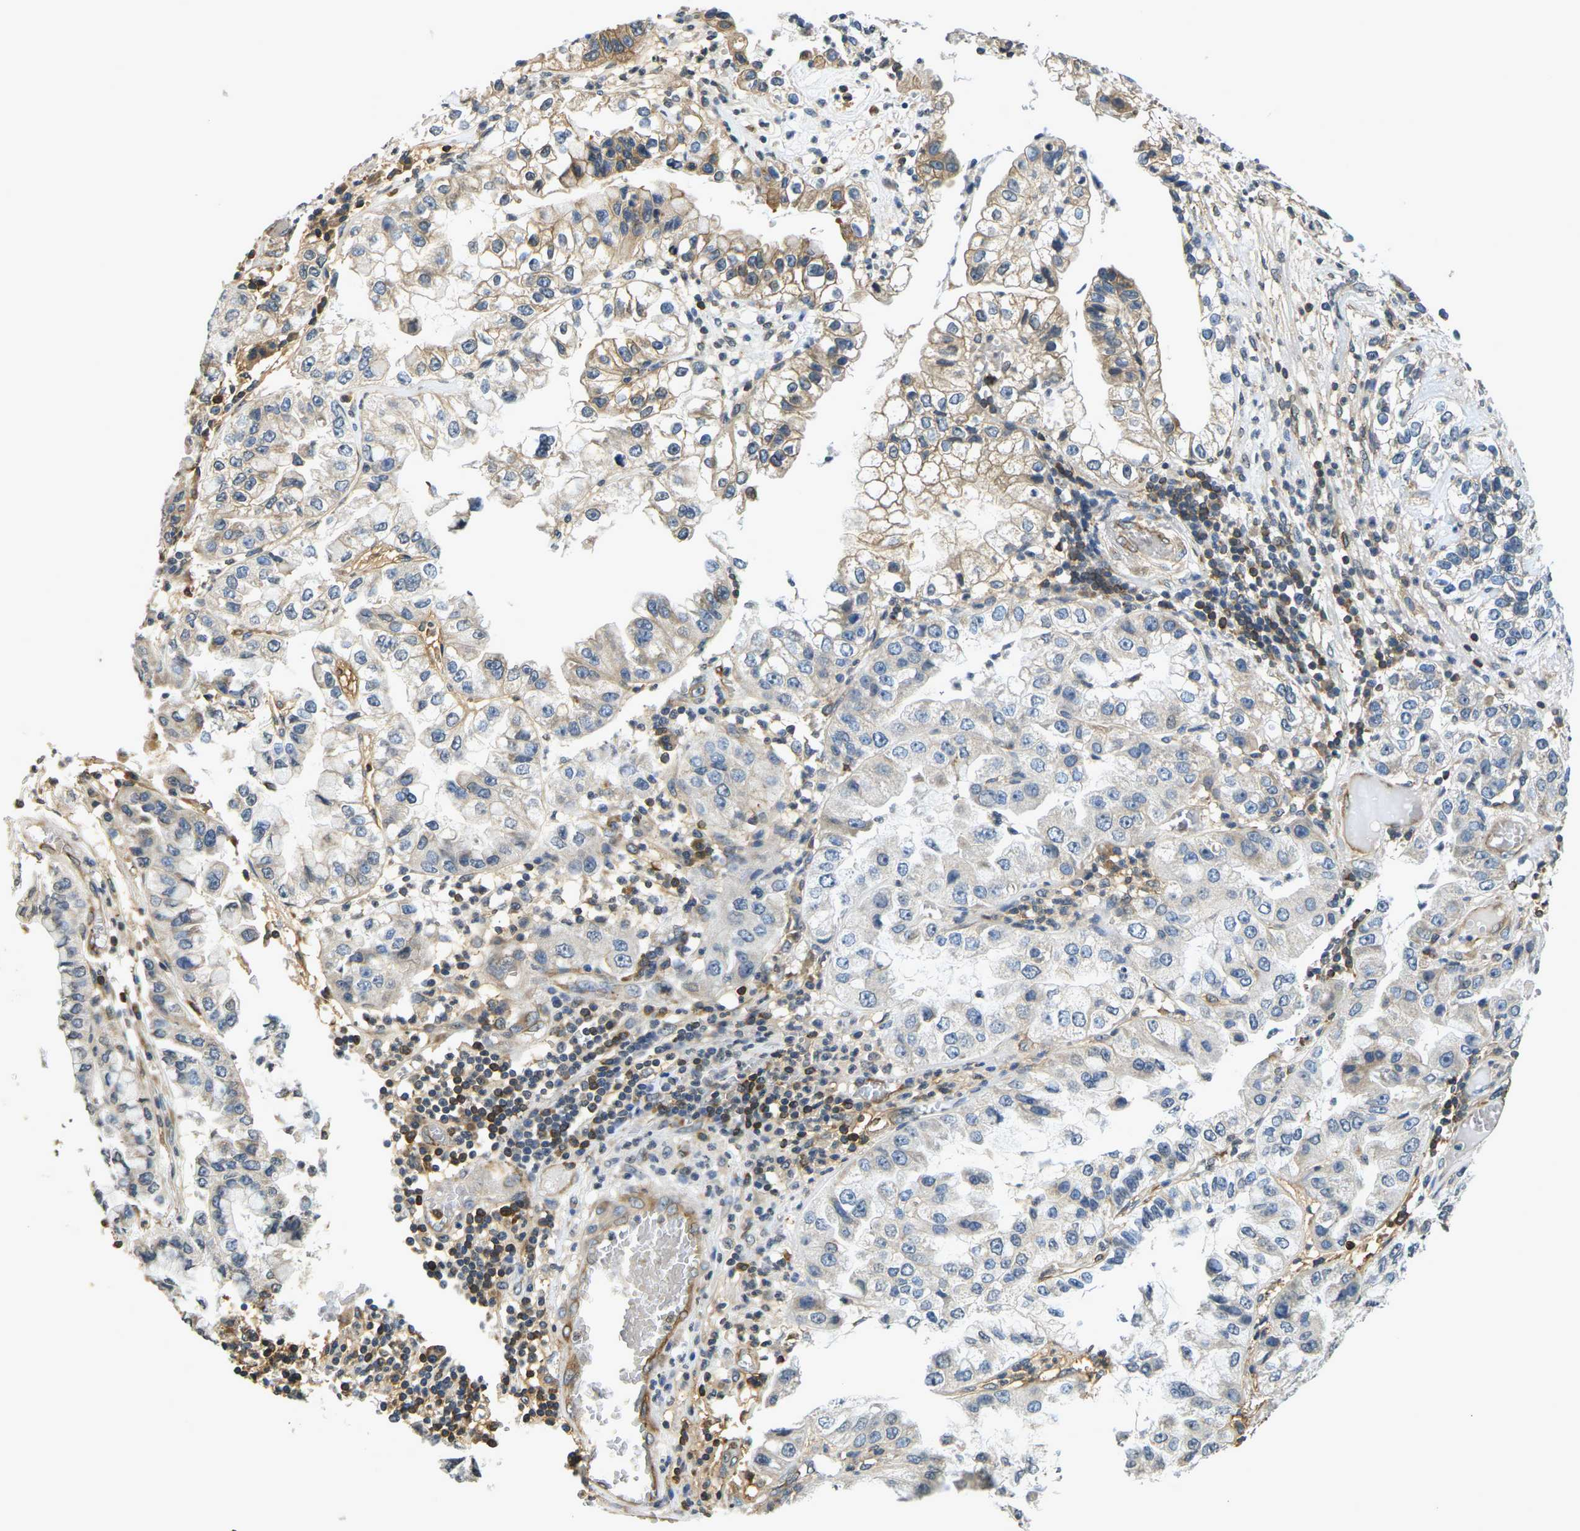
{"staining": {"intensity": "moderate", "quantity": "<25%", "location": "cytoplasmic/membranous"}, "tissue": "liver cancer", "cell_type": "Tumor cells", "image_type": "cancer", "snomed": [{"axis": "morphology", "description": "Cholangiocarcinoma"}, {"axis": "topography", "description": "Liver"}], "caption": "IHC (DAB (3,3'-diaminobenzidine)) staining of human liver cancer (cholangiocarcinoma) displays moderate cytoplasmic/membranous protein expression in approximately <25% of tumor cells. Using DAB (3,3'-diaminobenzidine) (brown) and hematoxylin (blue) stains, captured at high magnification using brightfield microscopy.", "gene": "CAST", "patient": {"sex": "female", "age": 79}}